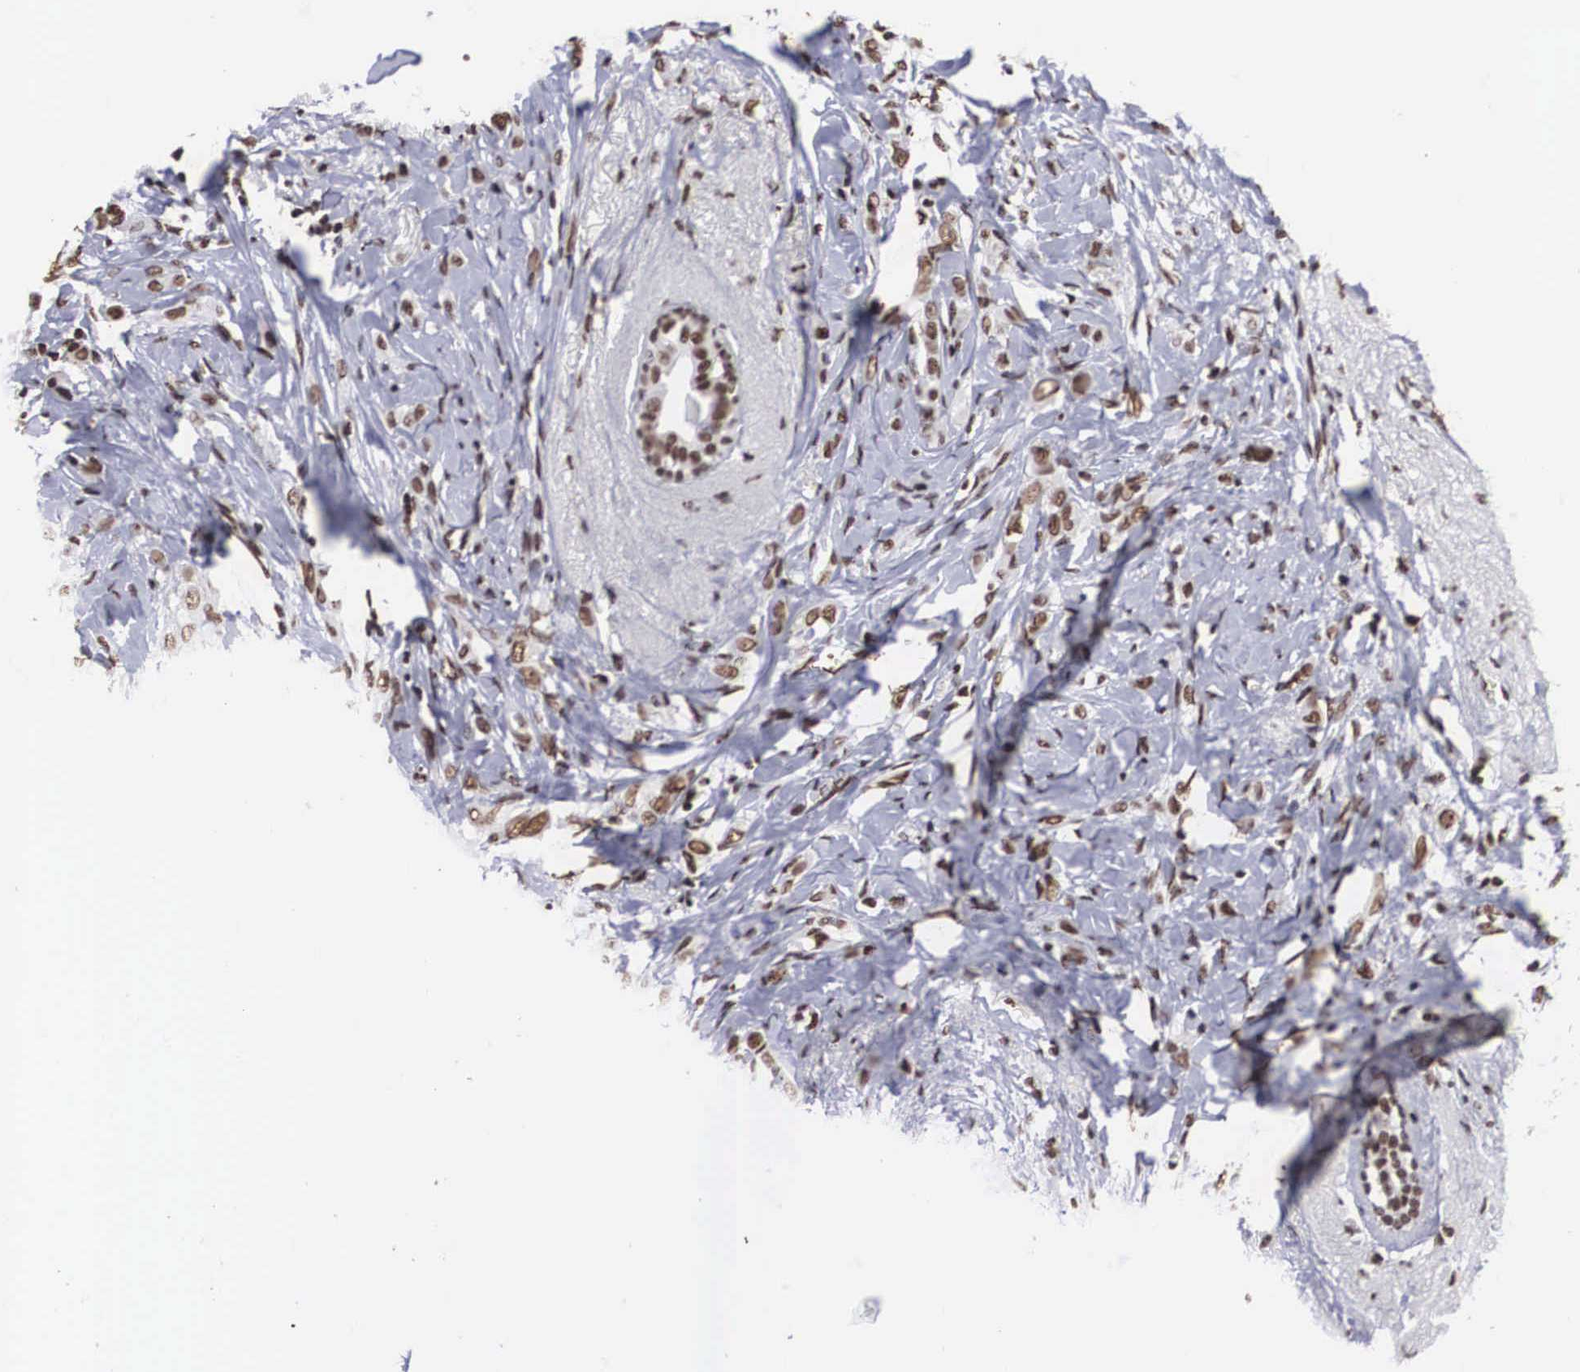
{"staining": {"intensity": "moderate", "quantity": ">75%", "location": "nuclear"}, "tissue": "breast cancer", "cell_type": "Tumor cells", "image_type": "cancer", "snomed": [{"axis": "morphology", "description": "Lobular carcinoma"}, {"axis": "topography", "description": "Breast"}], "caption": "Immunohistochemical staining of human breast lobular carcinoma displays moderate nuclear protein expression in approximately >75% of tumor cells. The staining was performed using DAB, with brown indicating positive protein expression. Nuclei are stained blue with hematoxylin.", "gene": "ACIN1", "patient": {"sex": "female", "age": 57}}